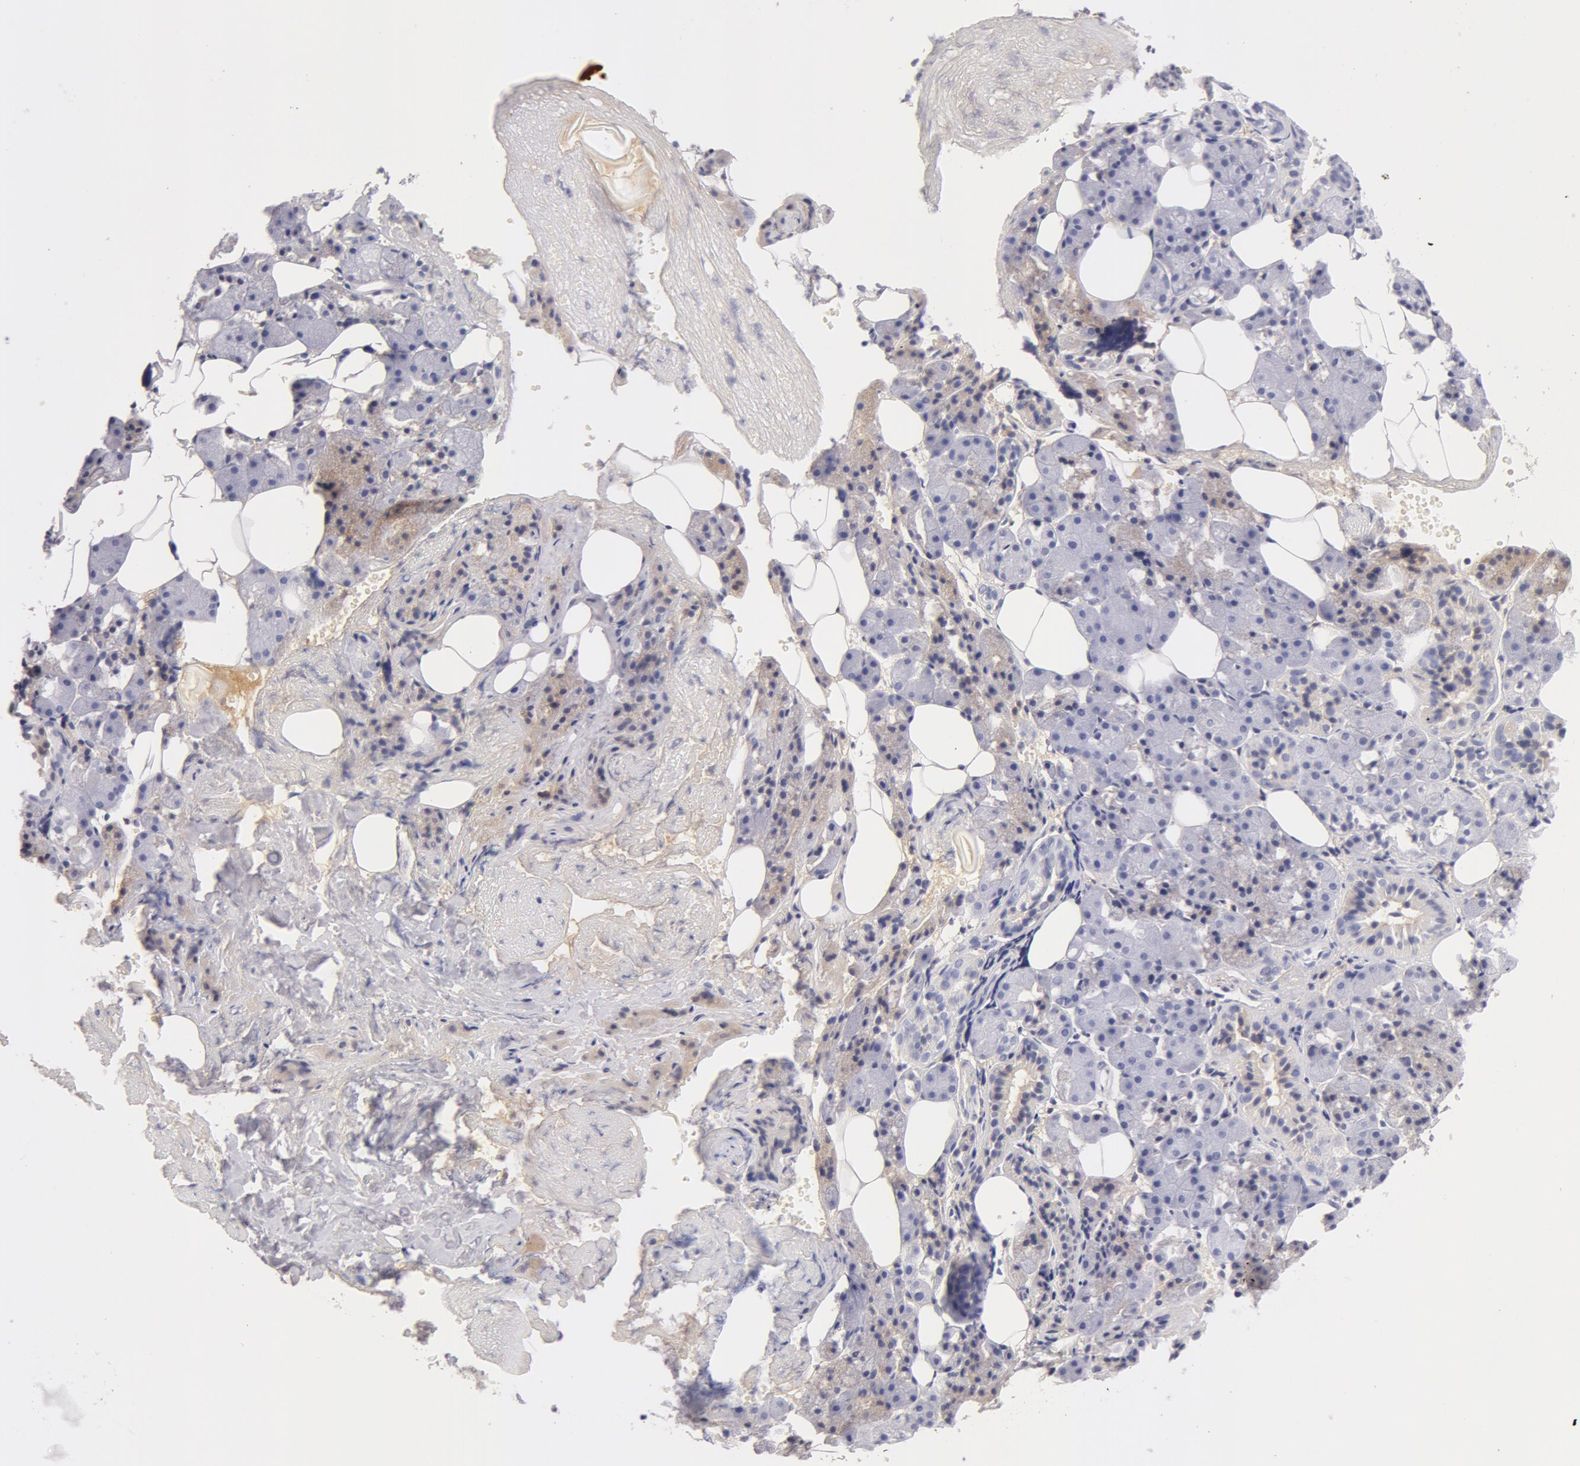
{"staining": {"intensity": "negative", "quantity": "none", "location": "none"}, "tissue": "salivary gland", "cell_type": "Glandular cells", "image_type": "normal", "snomed": [{"axis": "morphology", "description": "Normal tissue, NOS"}, {"axis": "topography", "description": "Salivary gland"}], "caption": "The histopathology image reveals no staining of glandular cells in benign salivary gland.", "gene": "GC", "patient": {"sex": "female", "age": 55}}